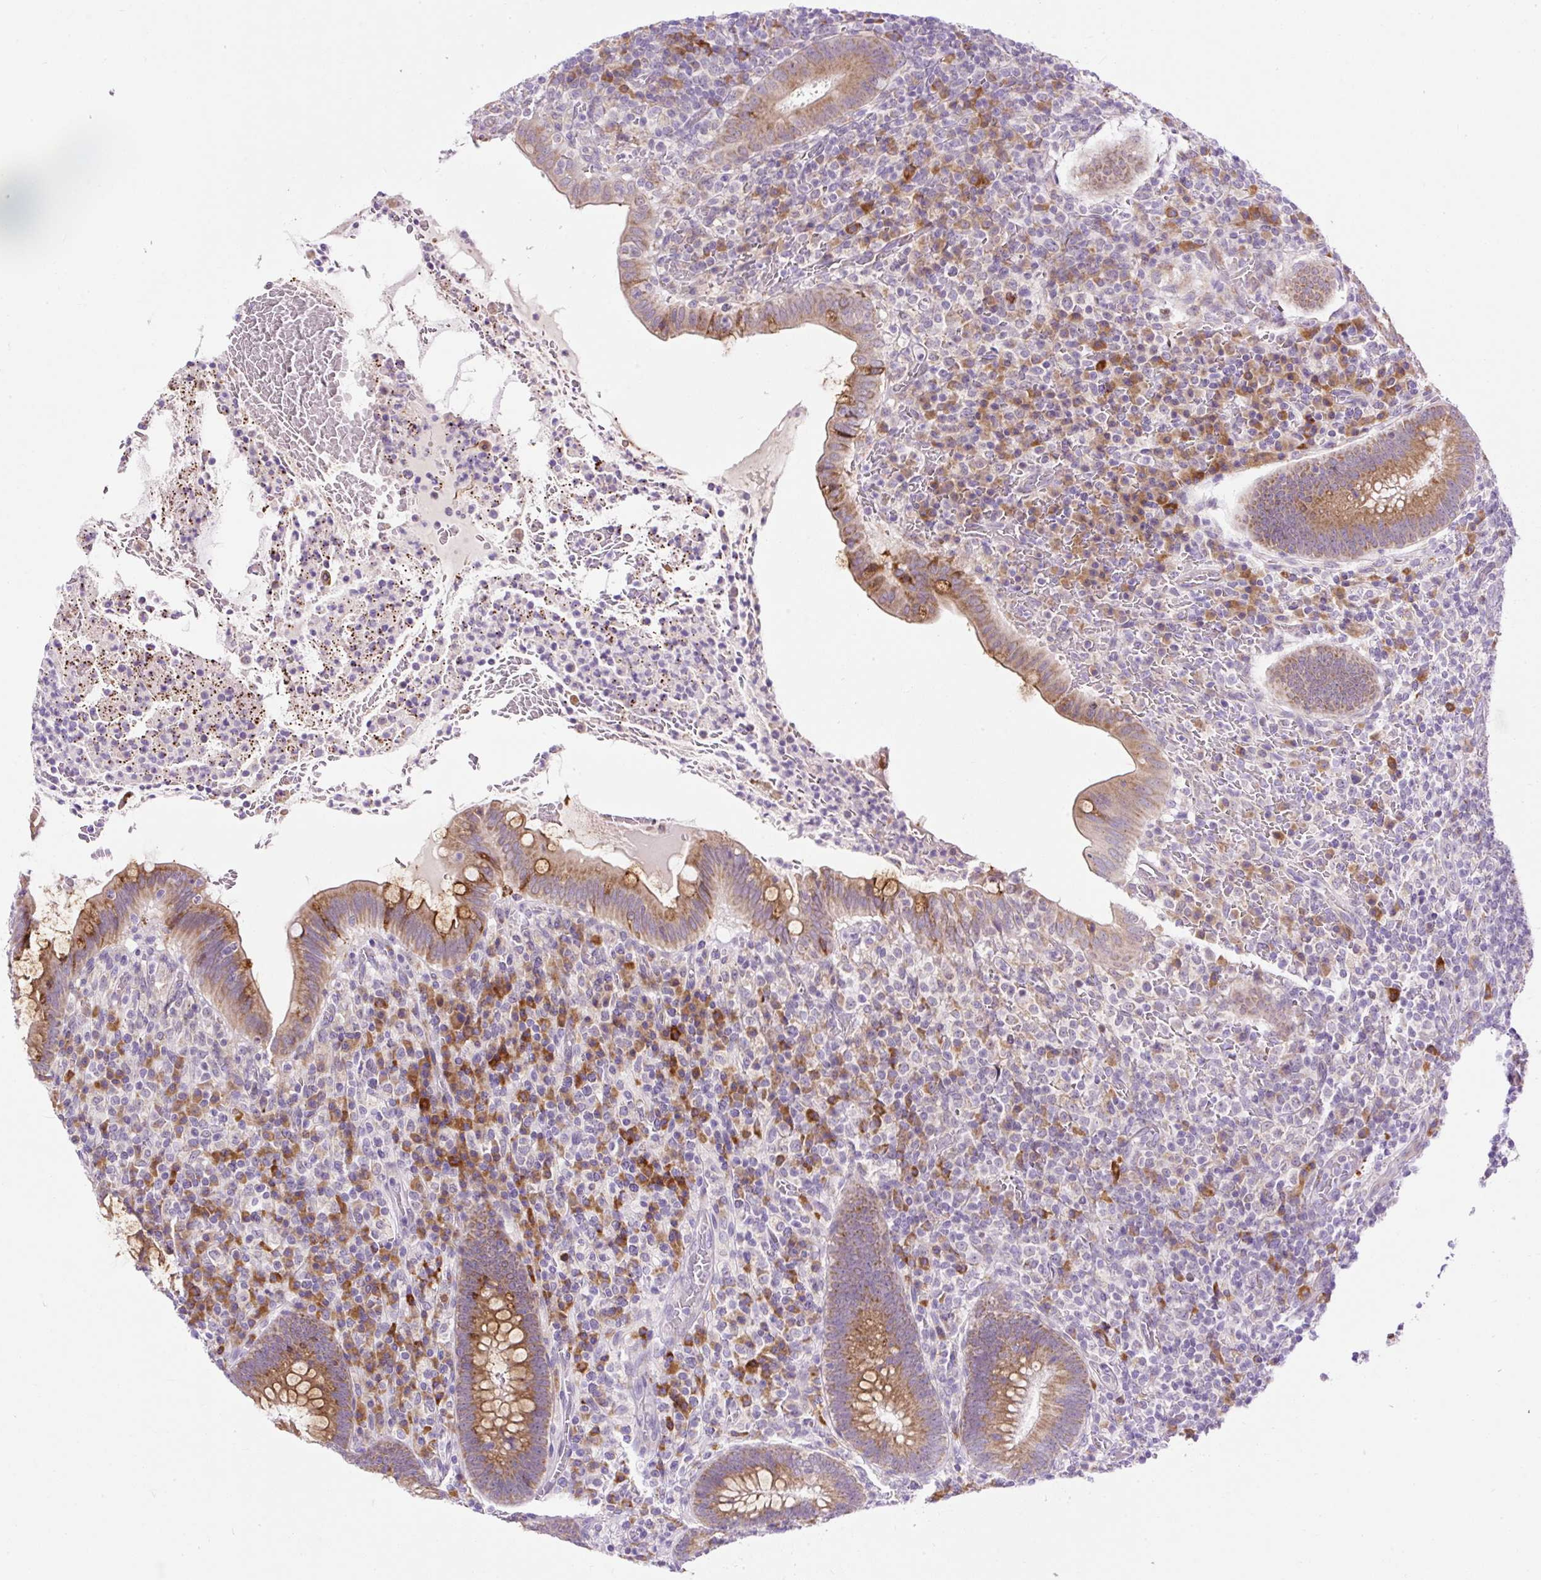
{"staining": {"intensity": "strong", "quantity": ">75%", "location": "cytoplasmic/membranous"}, "tissue": "appendix", "cell_type": "Glandular cells", "image_type": "normal", "snomed": [{"axis": "morphology", "description": "Normal tissue, NOS"}, {"axis": "topography", "description": "Appendix"}], "caption": "Protein staining of normal appendix displays strong cytoplasmic/membranous expression in about >75% of glandular cells. Using DAB (brown) and hematoxylin (blue) stains, captured at high magnification using brightfield microscopy.", "gene": "FMC1", "patient": {"sex": "female", "age": 43}}